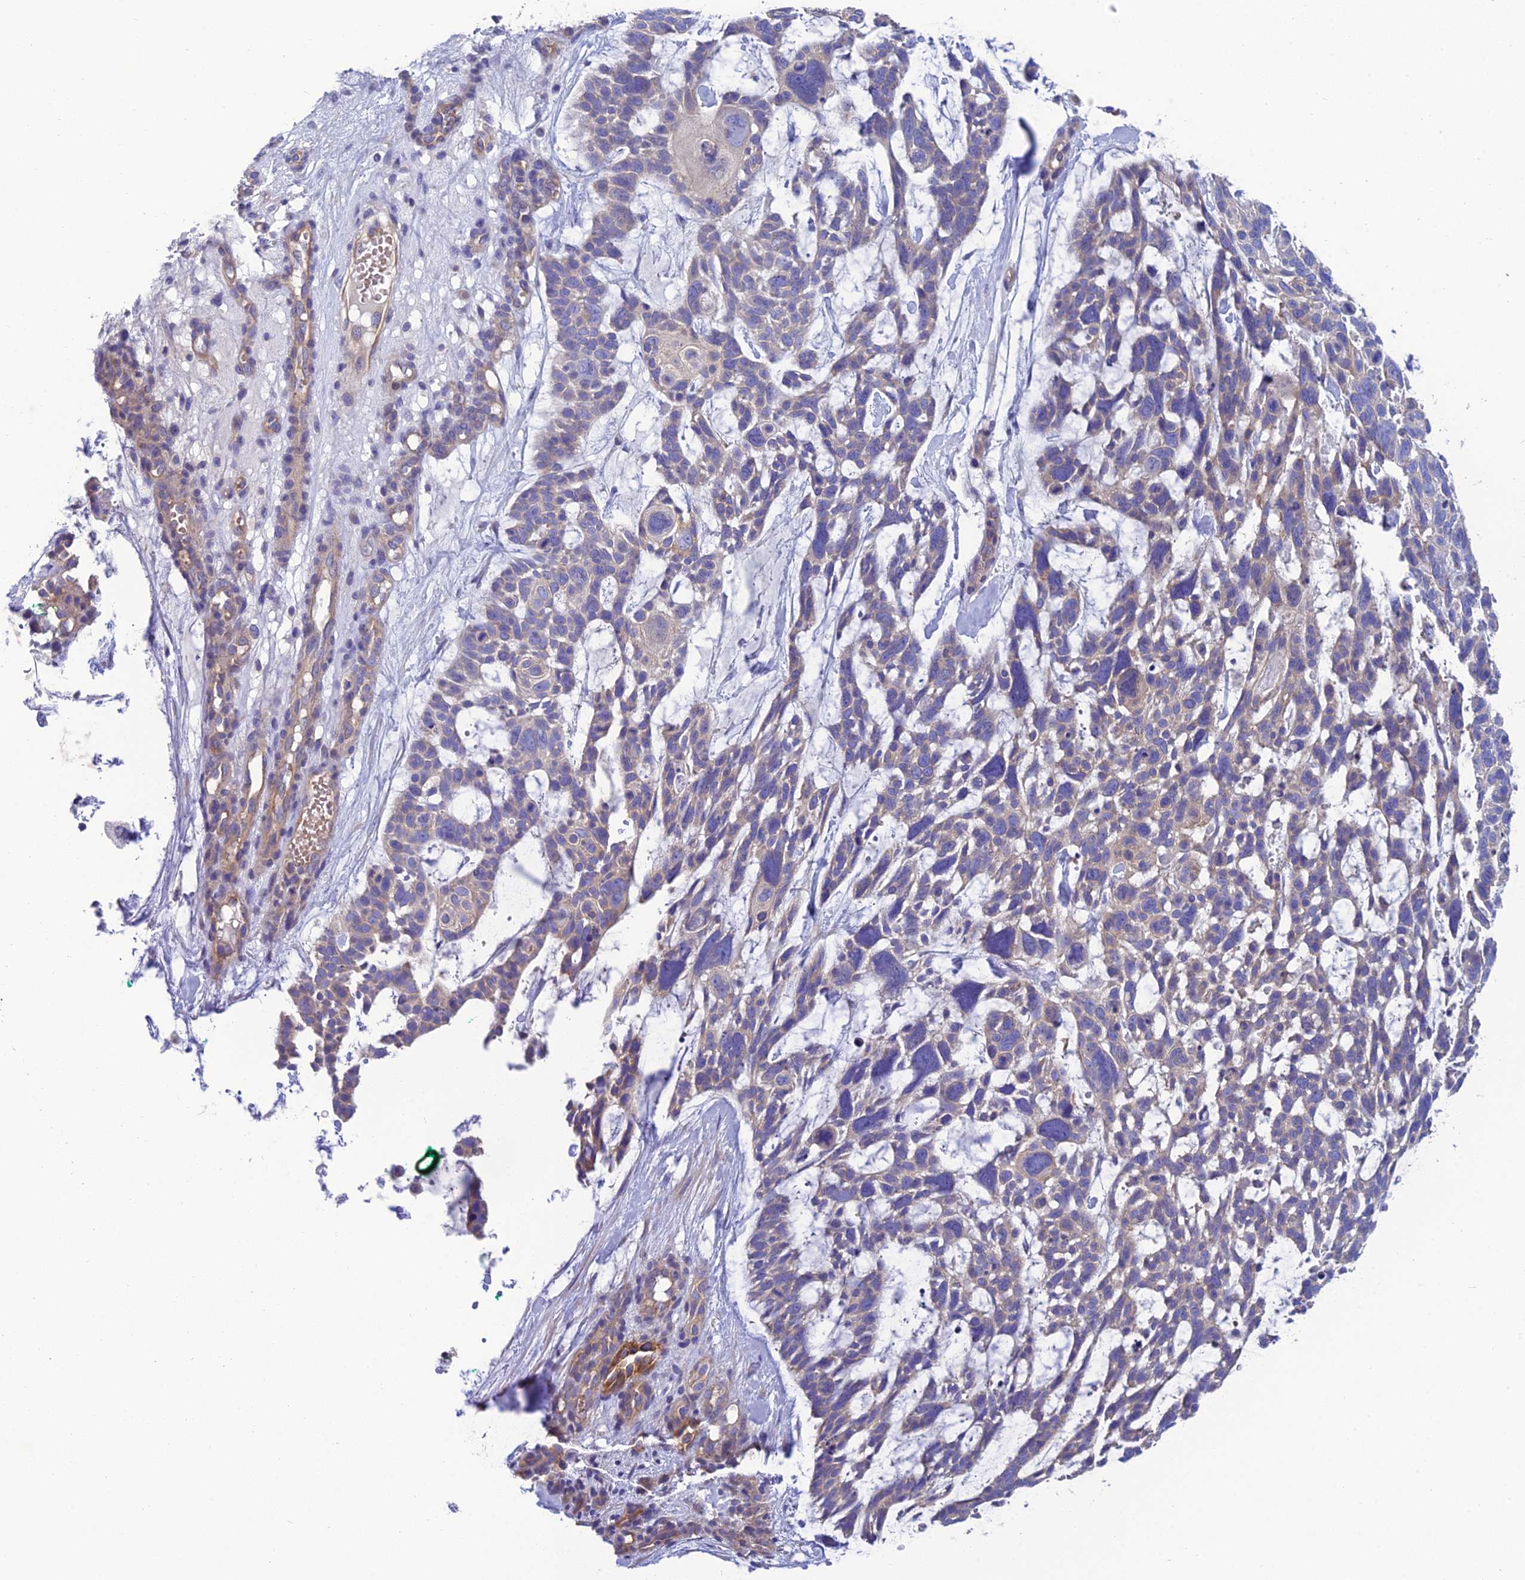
{"staining": {"intensity": "negative", "quantity": "none", "location": "none"}, "tissue": "skin cancer", "cell_type": "Tumor cells", "image_type": "cancer", "snomed": [{"axis": "morphology", "description": "Basal cell carcinoma"}, {"axis": "topography", "description": "Skin"}], "caption": "This is an immunohistochemistry (IHC) histopathology image of skin cancer. There is no staining in tumor cells.", "gene": "PPFIA3", "patient": {"sex": "male", "age": 88}}